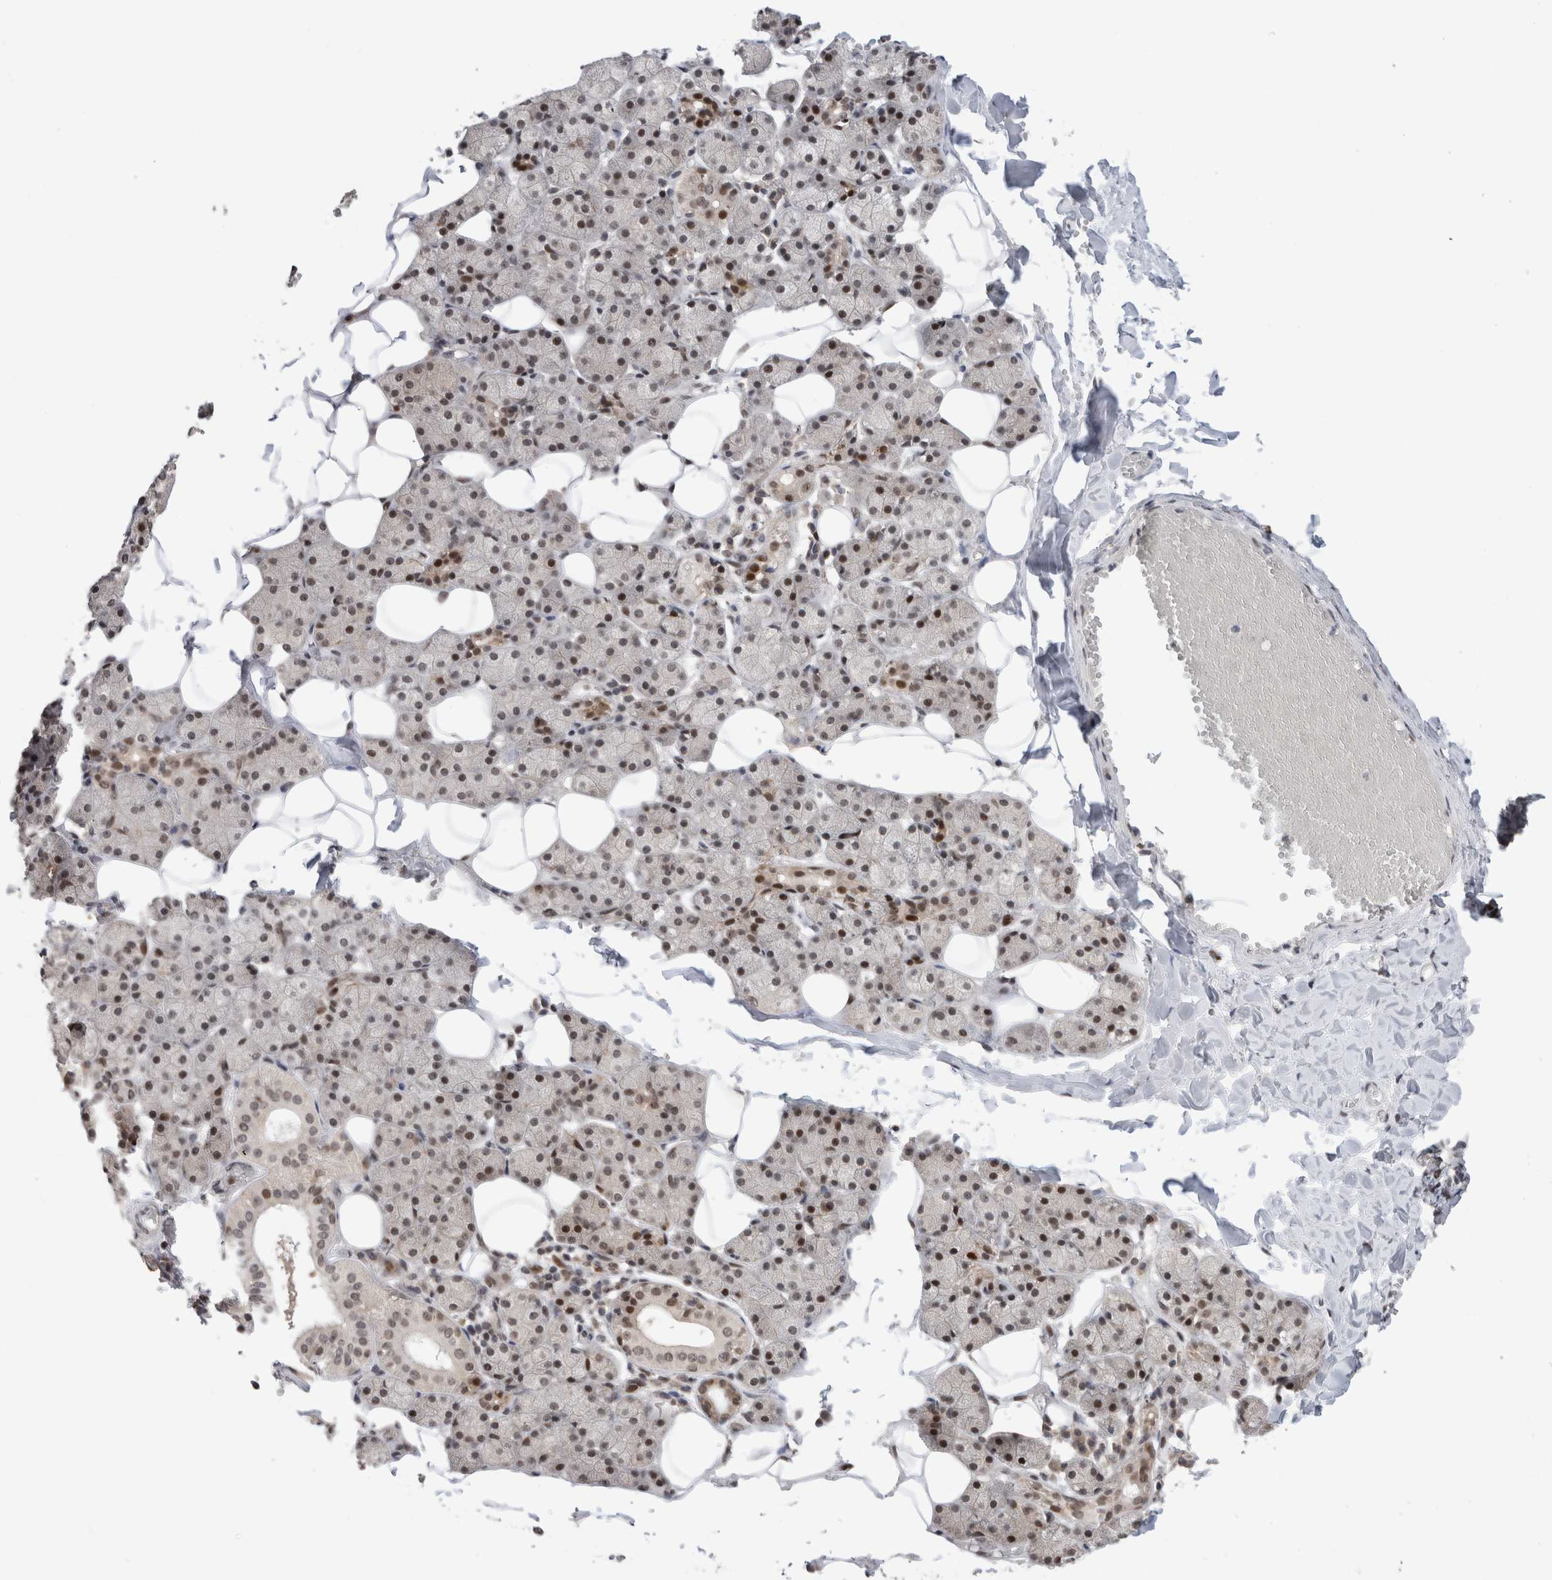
{"staining": {"intensity": "moderate", "quantity": "25%-75%", "location": "nuclear"}, "tissue": "salivary gland", "cell_type": "Glandular cells", "image_type": "normal", "snomed": [{"axis": "morphology", "description": "Normal tissue, NOS"}, {"axis": "topography", "description": "Salivary gland"}], "caption": "Moderate nuclear protein expression is identified in about 25%-75% of glandular cells in salivary gland.", "gene": "ZNF521", "patient": {"sex": "female", "age": 33}}